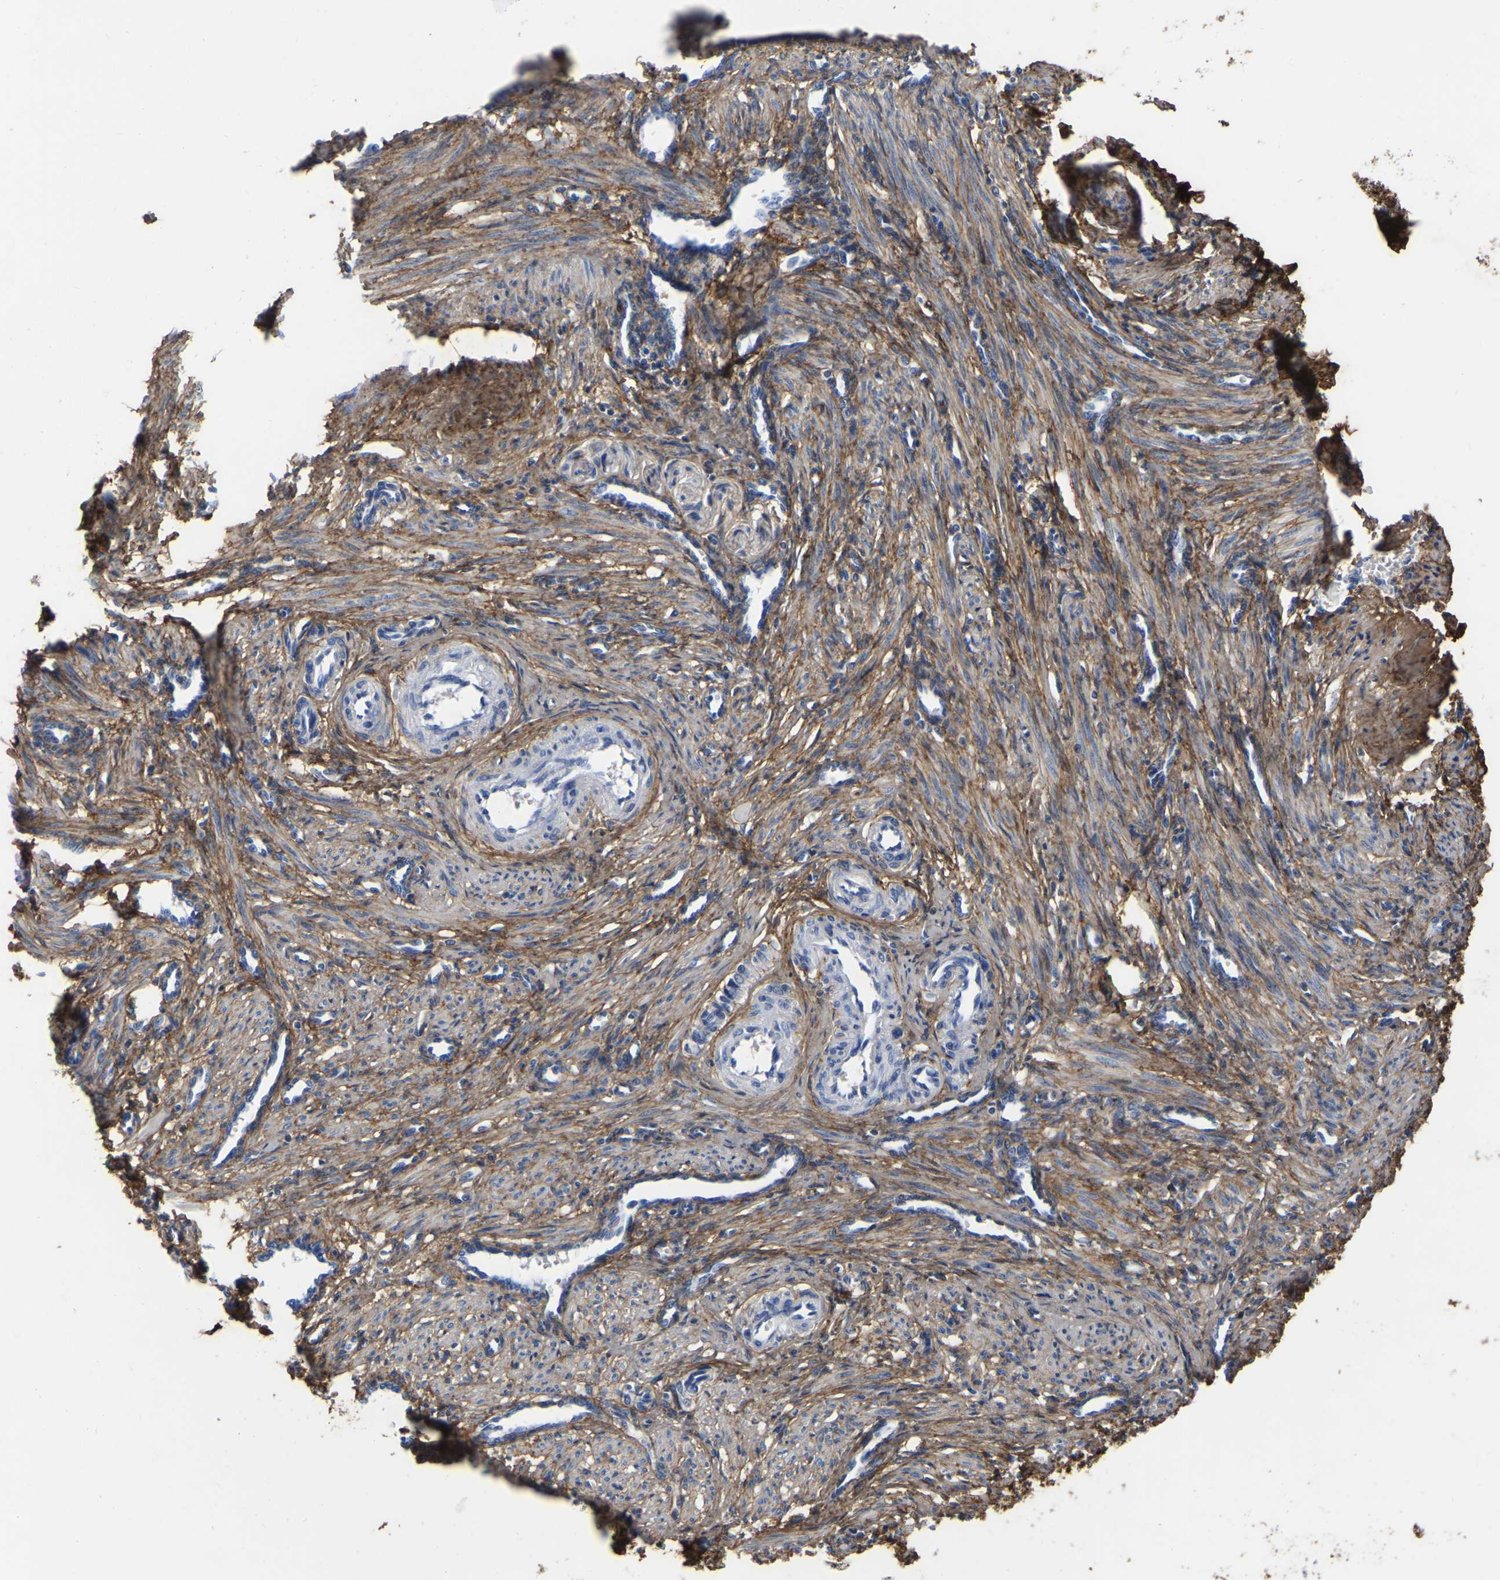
{"staining": {"intensity": "moderate", "quantity": ">75%", "location": "cytoplasmic/membranous"}, "tissue": "smooth muscle", "cell_type": "Smooth muscle cells", "image_type": "normal", "snomed": [{"axis": "morphology", "description": "Normal tissue, NOS"}, {"axis": "topography", "description": "Endometrium"}], "caption": "Moderate cytoplasmic/membranous protein expression is identified in approximately >75% of smooth muscle cells in smooth muscle. The staining was performed using DAB (3,3'-diaminobenzidine) to visualize the protein expression in brown, while the nuclei were stained in blue with hematoxylin (Magnification: 20x).", "gene": "COL6A1", "patient": {"sex": "female", "age": 33}}